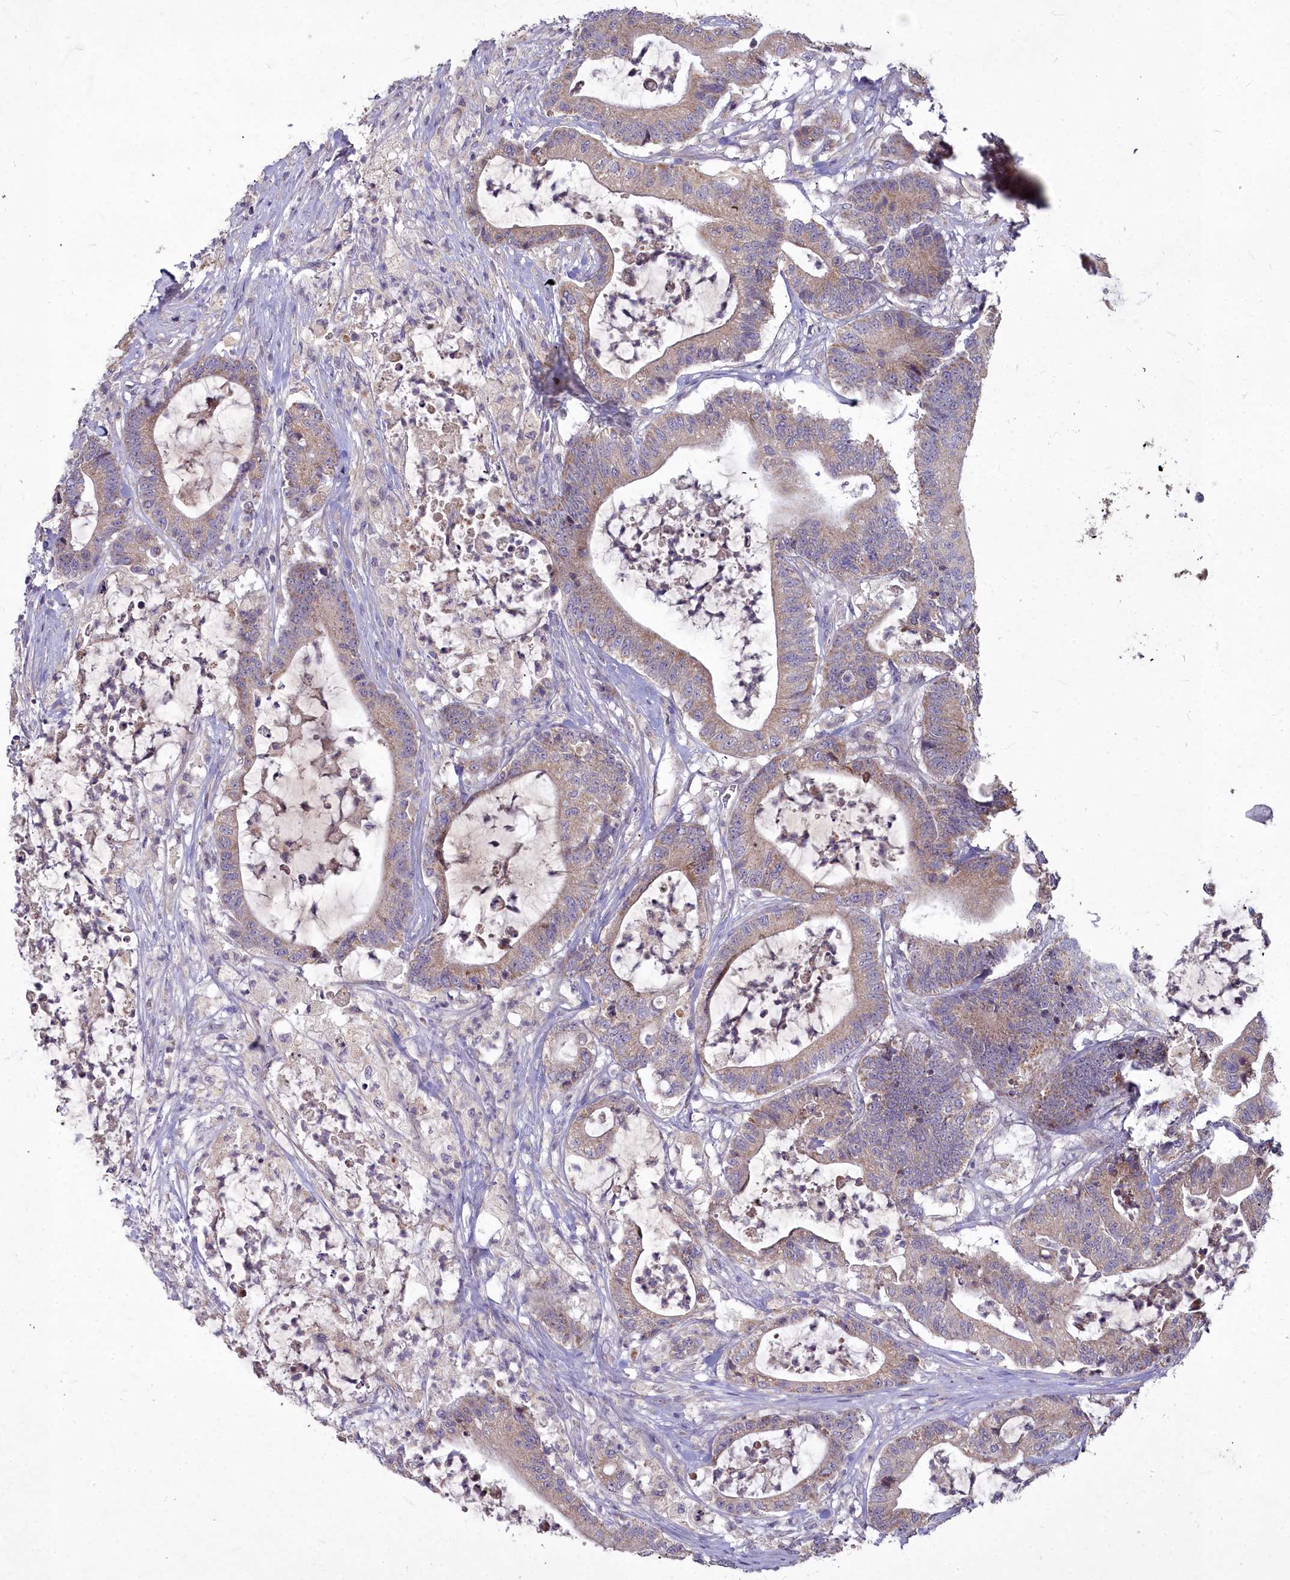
{"staining": {"intensity": "weak", "quantity": ">75%", "location": "cytoplasmic/membranous"}, "tissue": "colorectal cancer", "cell_type": "Tumor cells", "image_type": "cancer", "snomed": [{"axis": "morphology", "description": "Adenocarcinoma, NOS"}, {"axis": "topography", "description": "Colon"}], "caption": "Human colorectal cancer (adenocarcinoma) stained with a brown dye displays weak cytoplasmic/membranous positive positivity in approximately >75% of tumor cells.", "gene": "MICU2", "patient": {"sex": "female", "age": 84}}